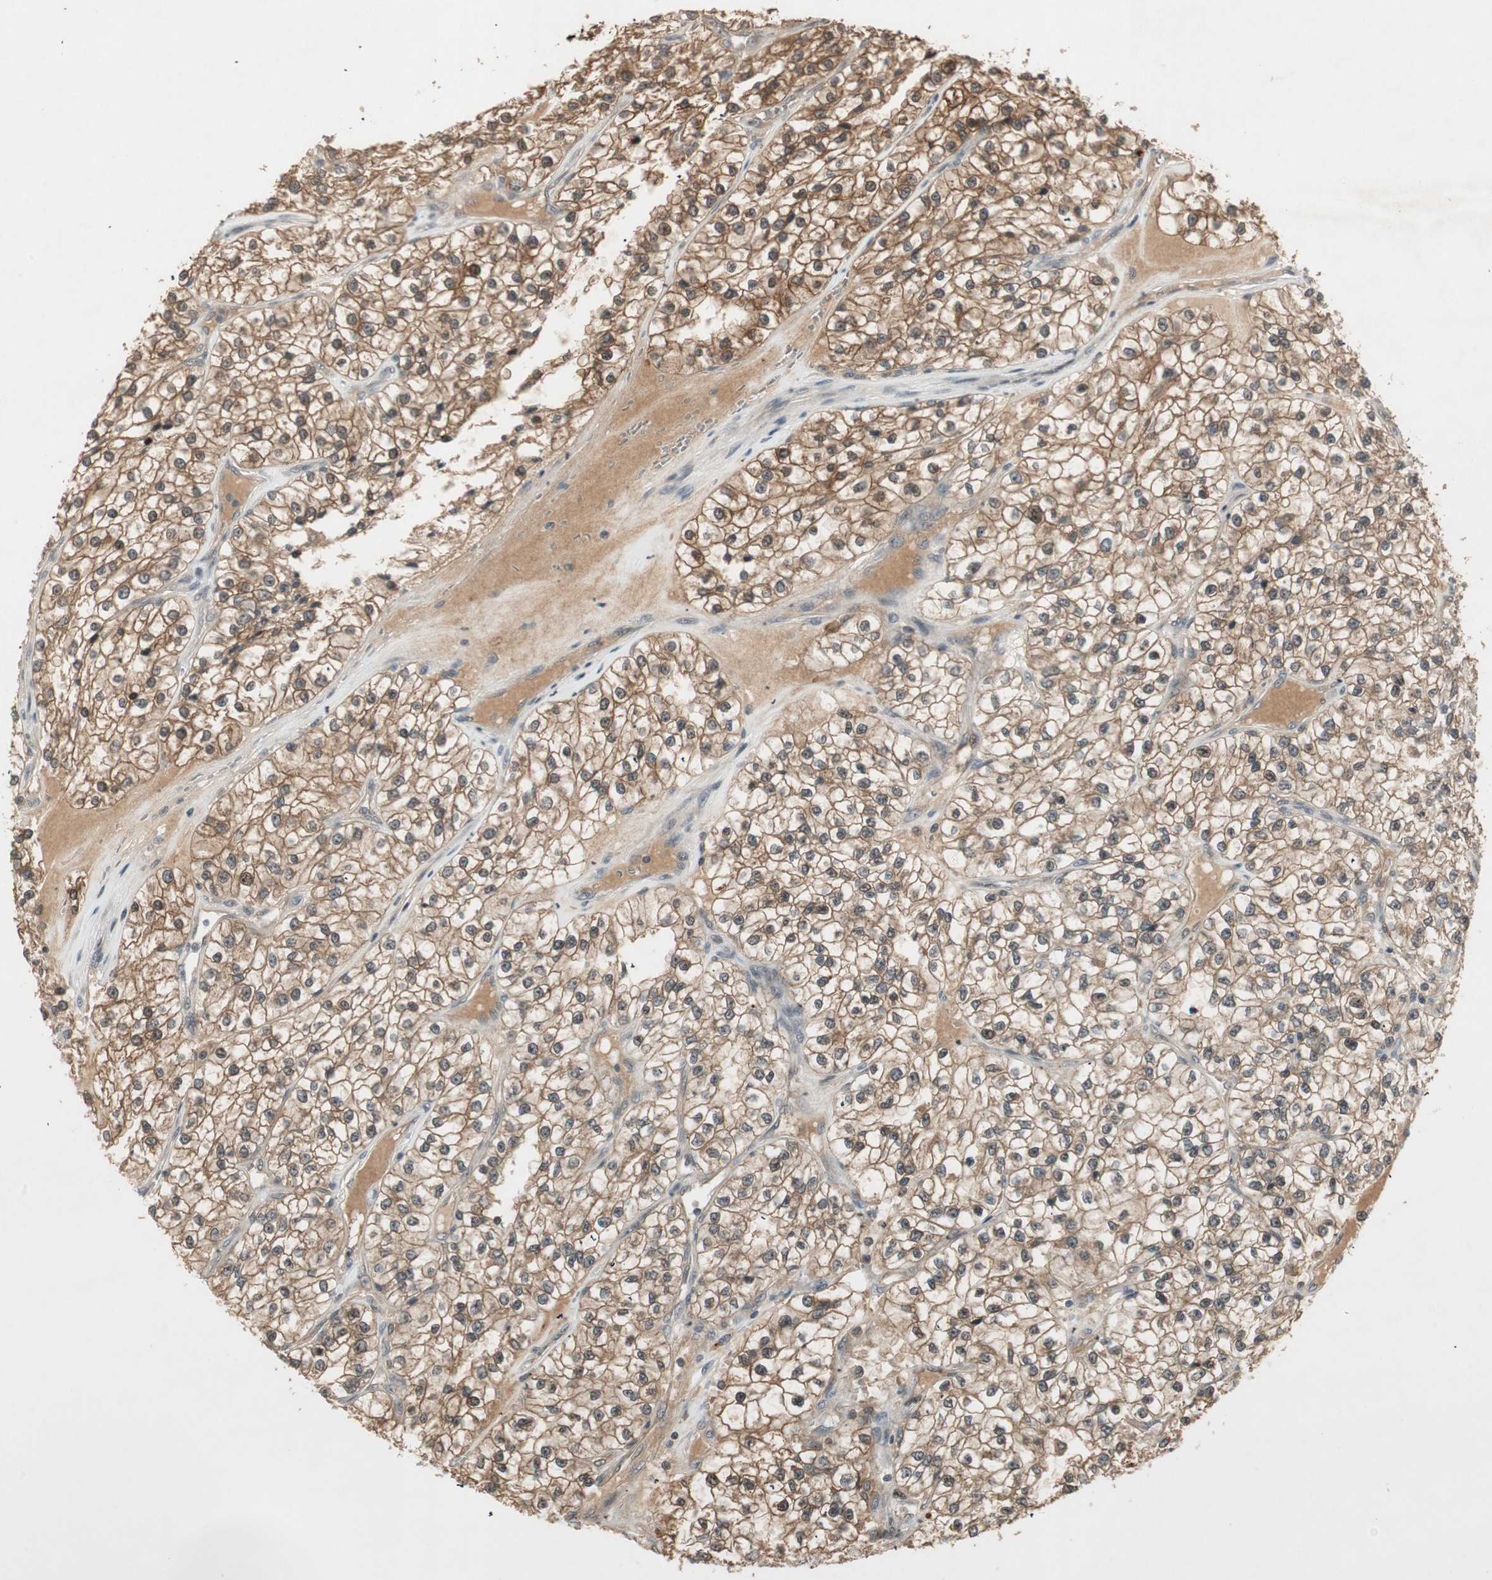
{"staining": {"intensity": "moderate", "quantity": ">75%", "location": "cytoplasmic/membranous"}, "tissue": "renal cancer", "cell_type": "Tumor cells", "image_type": "cancer", "snomed": [{"axis": "morphology", "description": "Adenocarcinoma, NOS"}, {"axis": "topography", "description": "Kidney"}], "caption": "An image of renal cancer (adenocarcinoma) stained for a protein demonstrates moderate cytoplasmic/membranous brown staining in tumor cells. The protein is stained brown, and the nuclei are stained in blue (DAB IHC with brightfield microscopy, high magnification).", "gene": "ACSL5", "patient": {"sex": "female", "age": 57}}